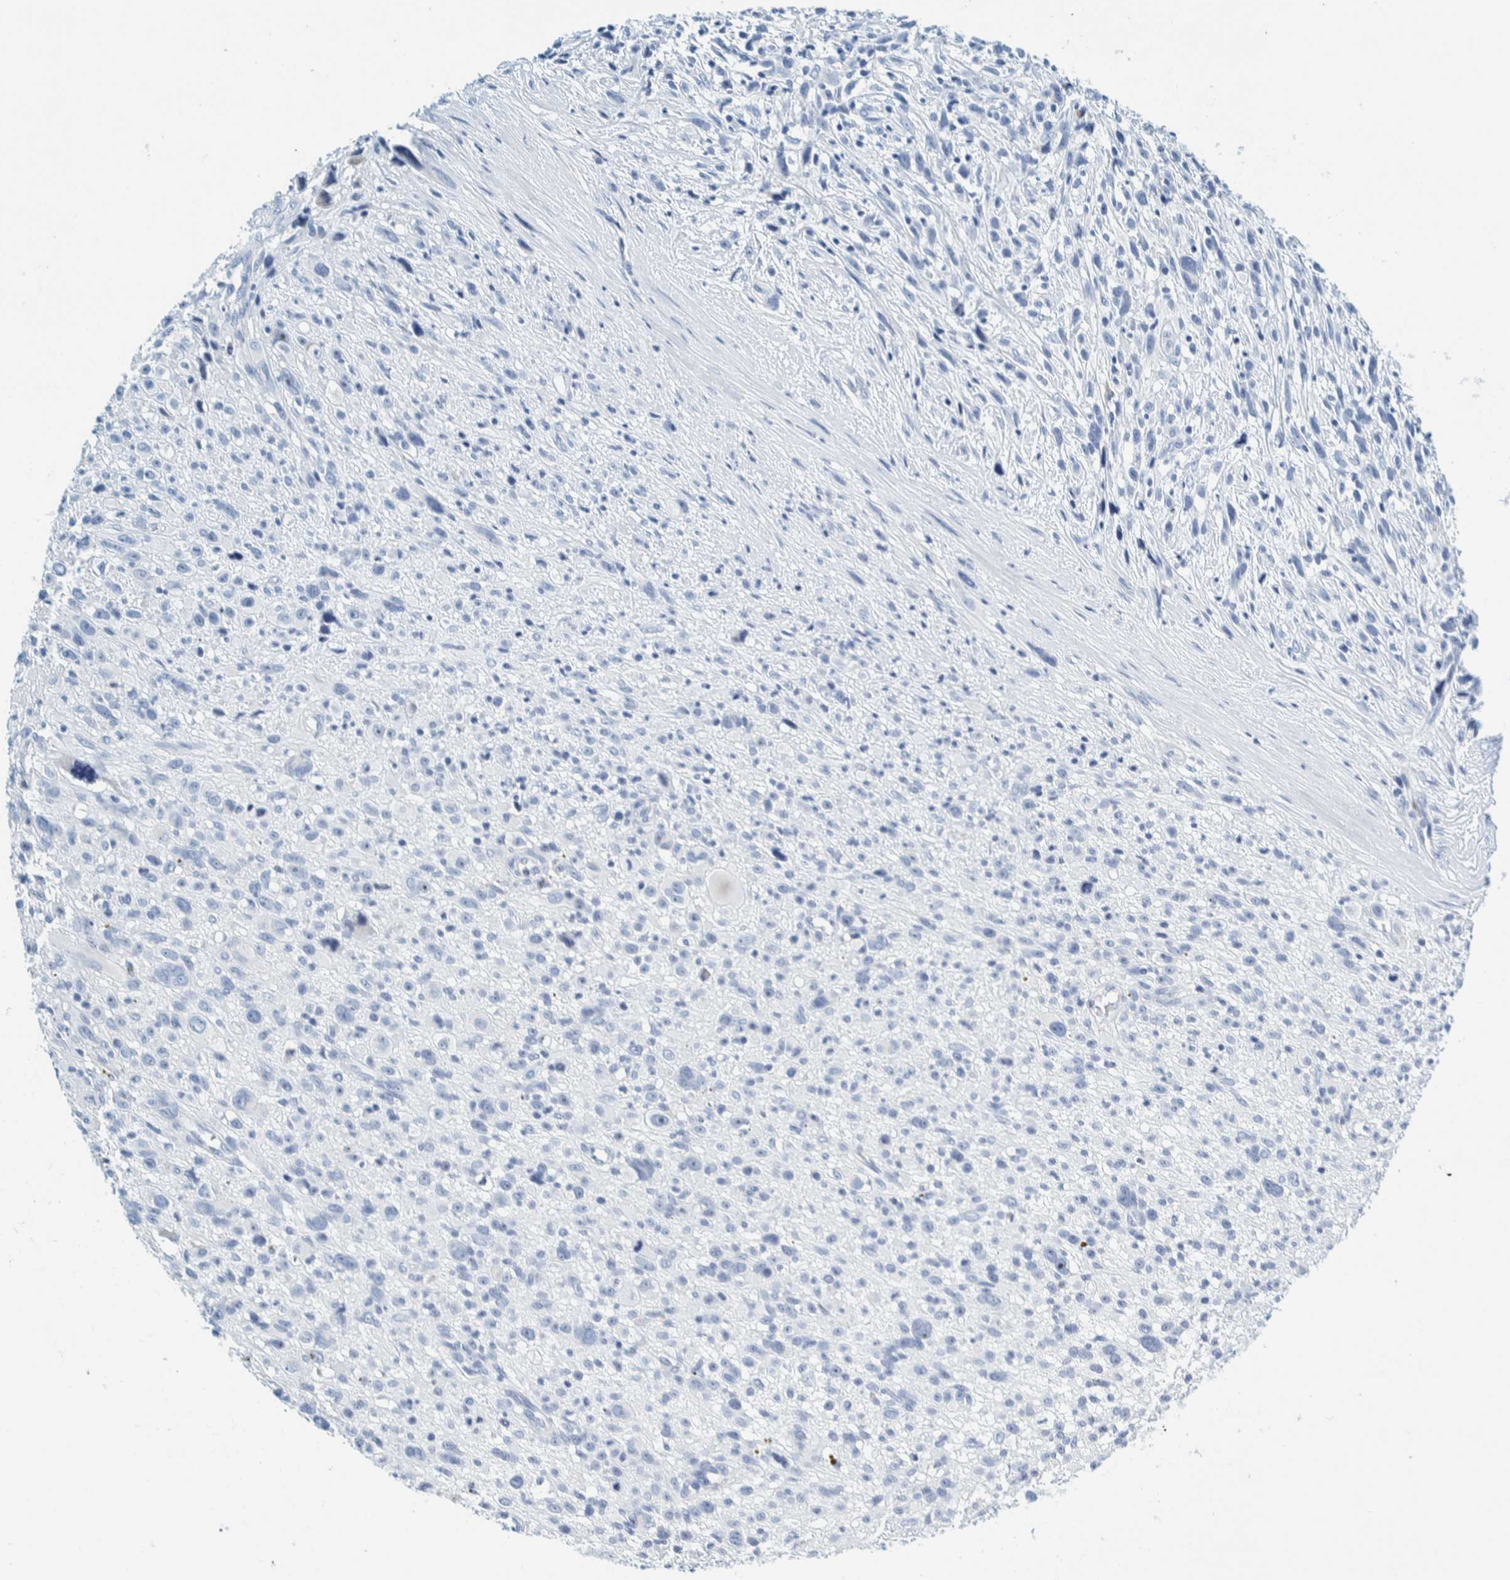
{"staining": {"intensity": "negative", "quantity": "none", "location": "none"}, "tissue": "melanoma", "cell_type": "Tumor cells", "image_type": "cancer", "snomed": [{"axis": "morphology", "description": "Malignant melanoma, NOS"}, {"axis": "topography", "description": "Skin"}], "caption": "Immunohistochemistry histopathology image of neoplastic tissue: human malignant melanoma stained with DAB exhibits no significant protein staining in tumor cells.", "gene": "MOG", "patient": {"sex": "female", "age": 55}}